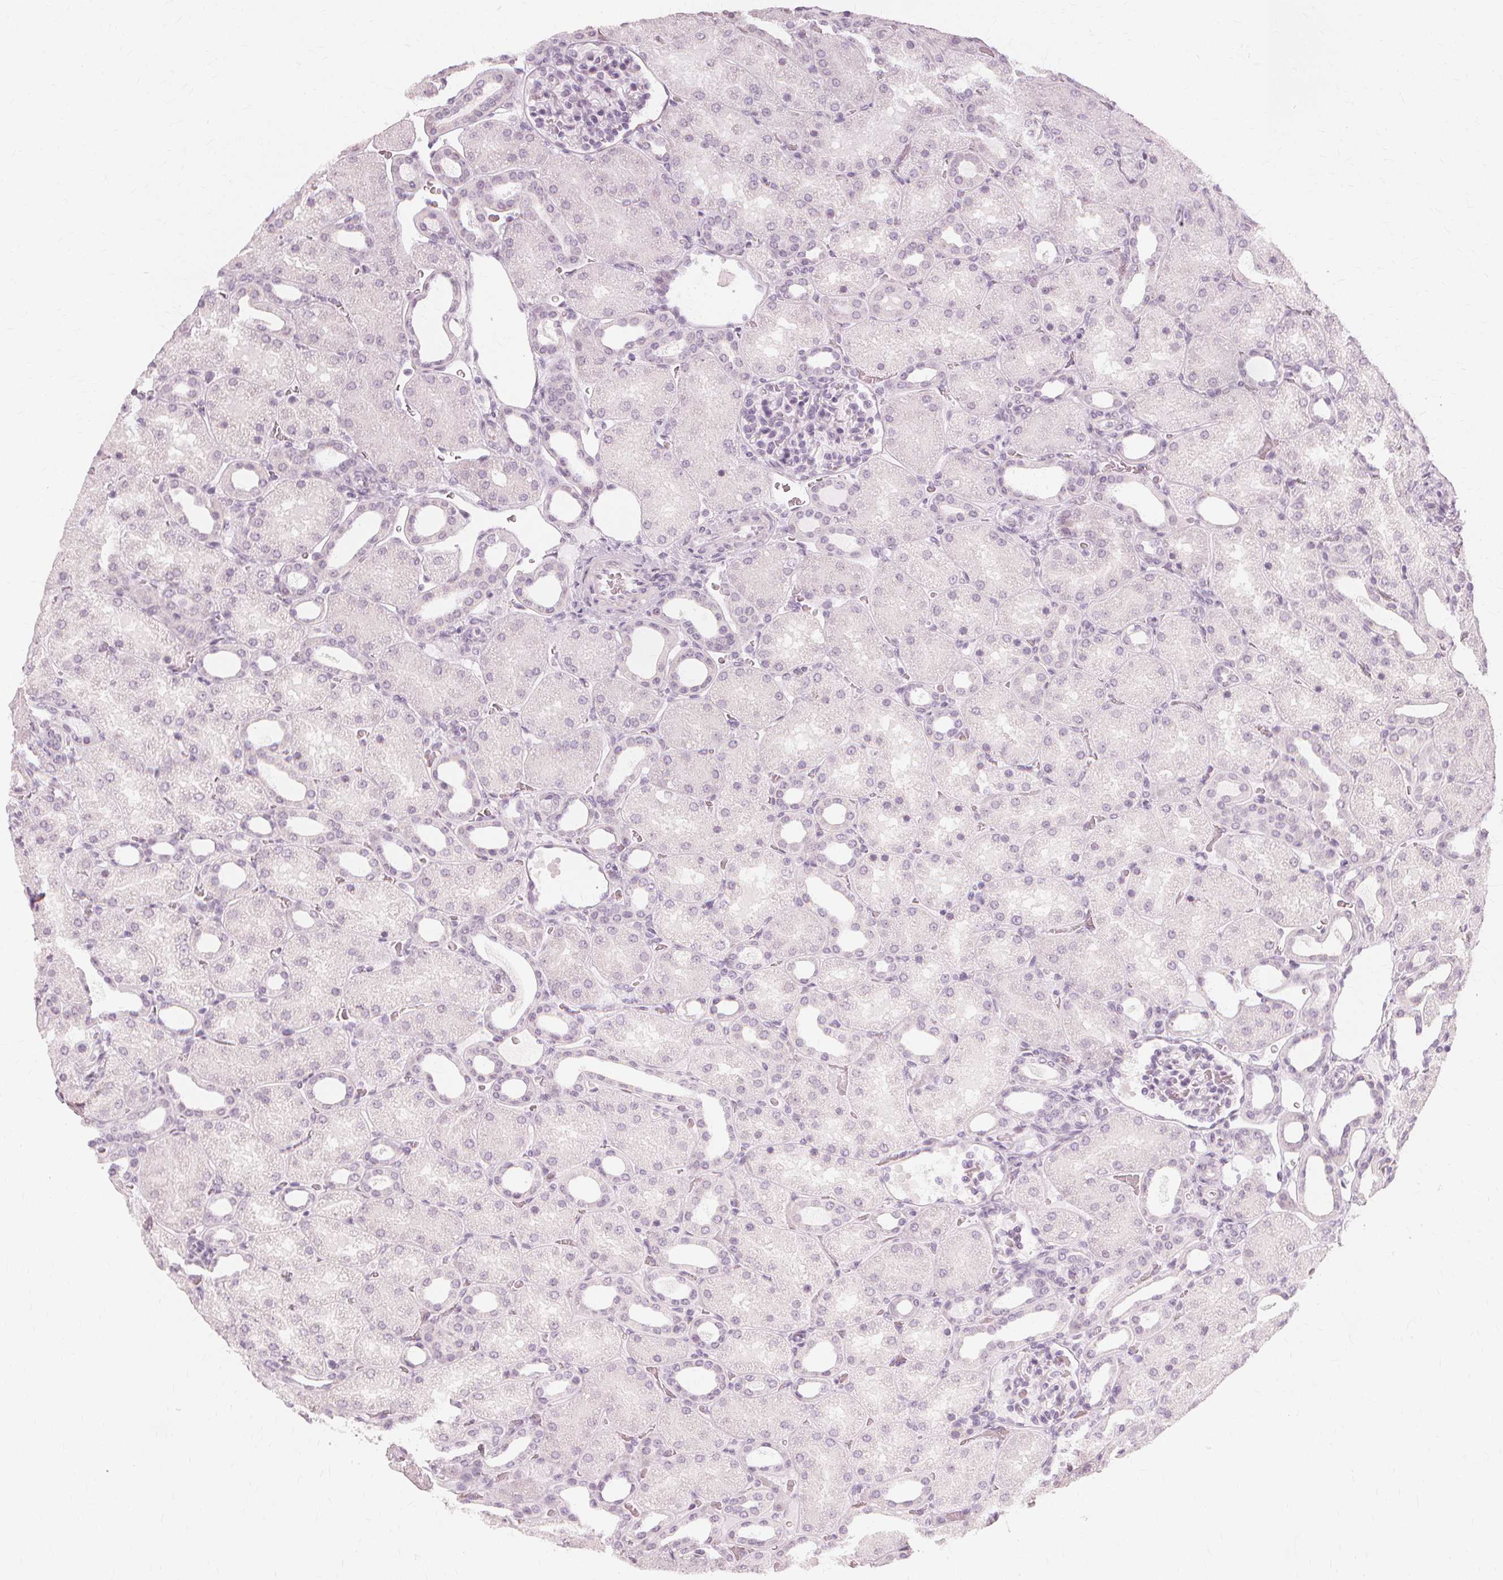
{"staining": {"intensity": "negative", "quantity": "none", "location": "none"}, "tissue": "kidney", "cell_type": "Cells in glomeruli", "image_type": "normal", "snomed": [{"axis": "morphology", "description": "Normal tissue, NOS"}, {"axis": "topography", "description": "Kidney"}], "caption": "DAB immunohistochemical staining of normal human kidney shows no significant positivity in cells in glomeruli.", "gene": "NXPE1", "patient": {"sex": "male", "age": 2}}